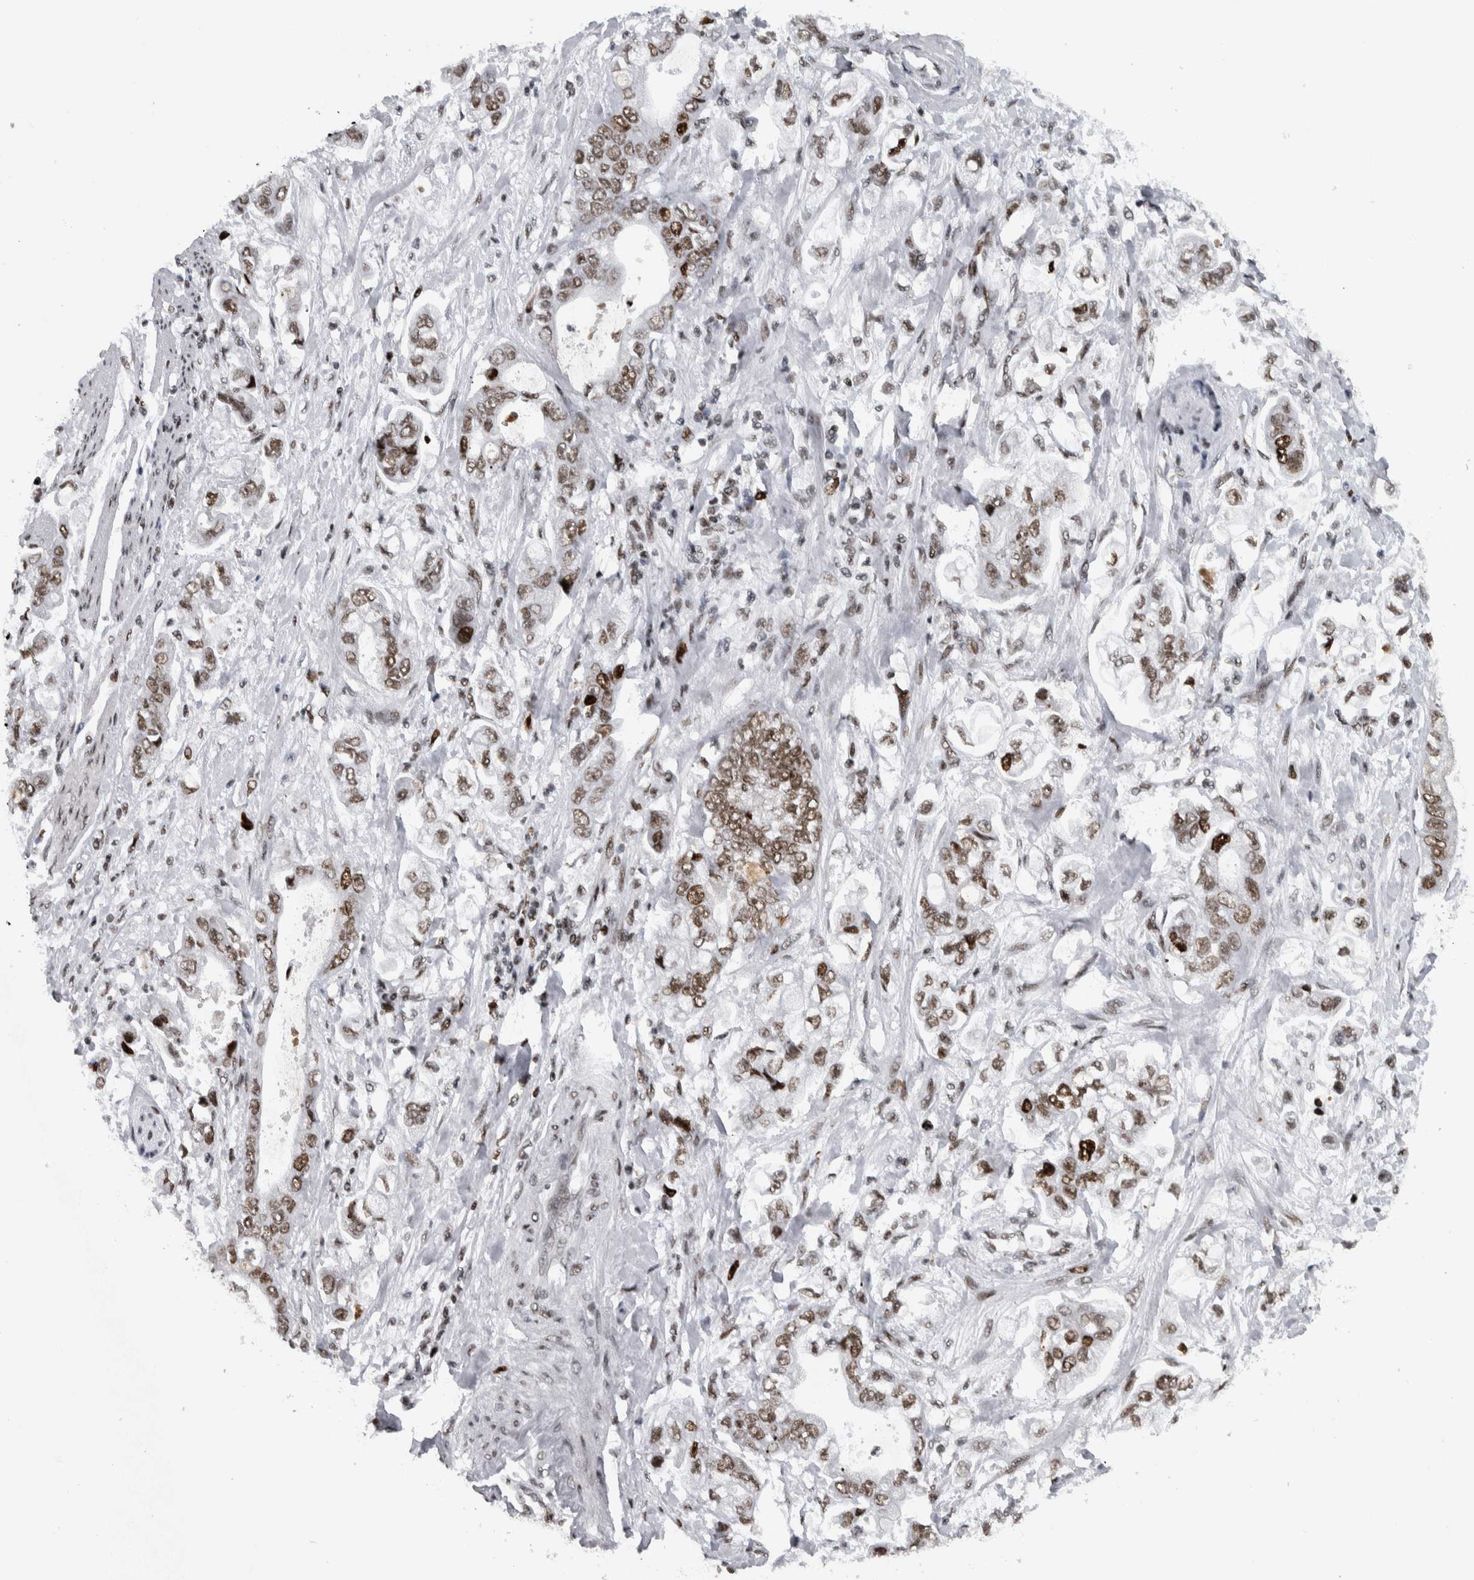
{"staining": {"intensity": "weak", "quantity": ">75%", "location": "nuclear"}, "tissue": "stomach cancer", "cell_type": "Tumor cells", "image_type": "cancer", "snomed": [{"axis": "morphology", "description": "Normal tissue, NOS"}, {"axis": "morphology", "description": "Adenocarcinoma, NOS"}, {"axis": "topography", "description": "Stomach"}], "caption": "Weak nuclear protein positivity is present in approximately >75% of tumor cells in adenocarcinoma (stomach).", "gene": "TOP2B", "patient": {"sex": "male", "age": 62}}